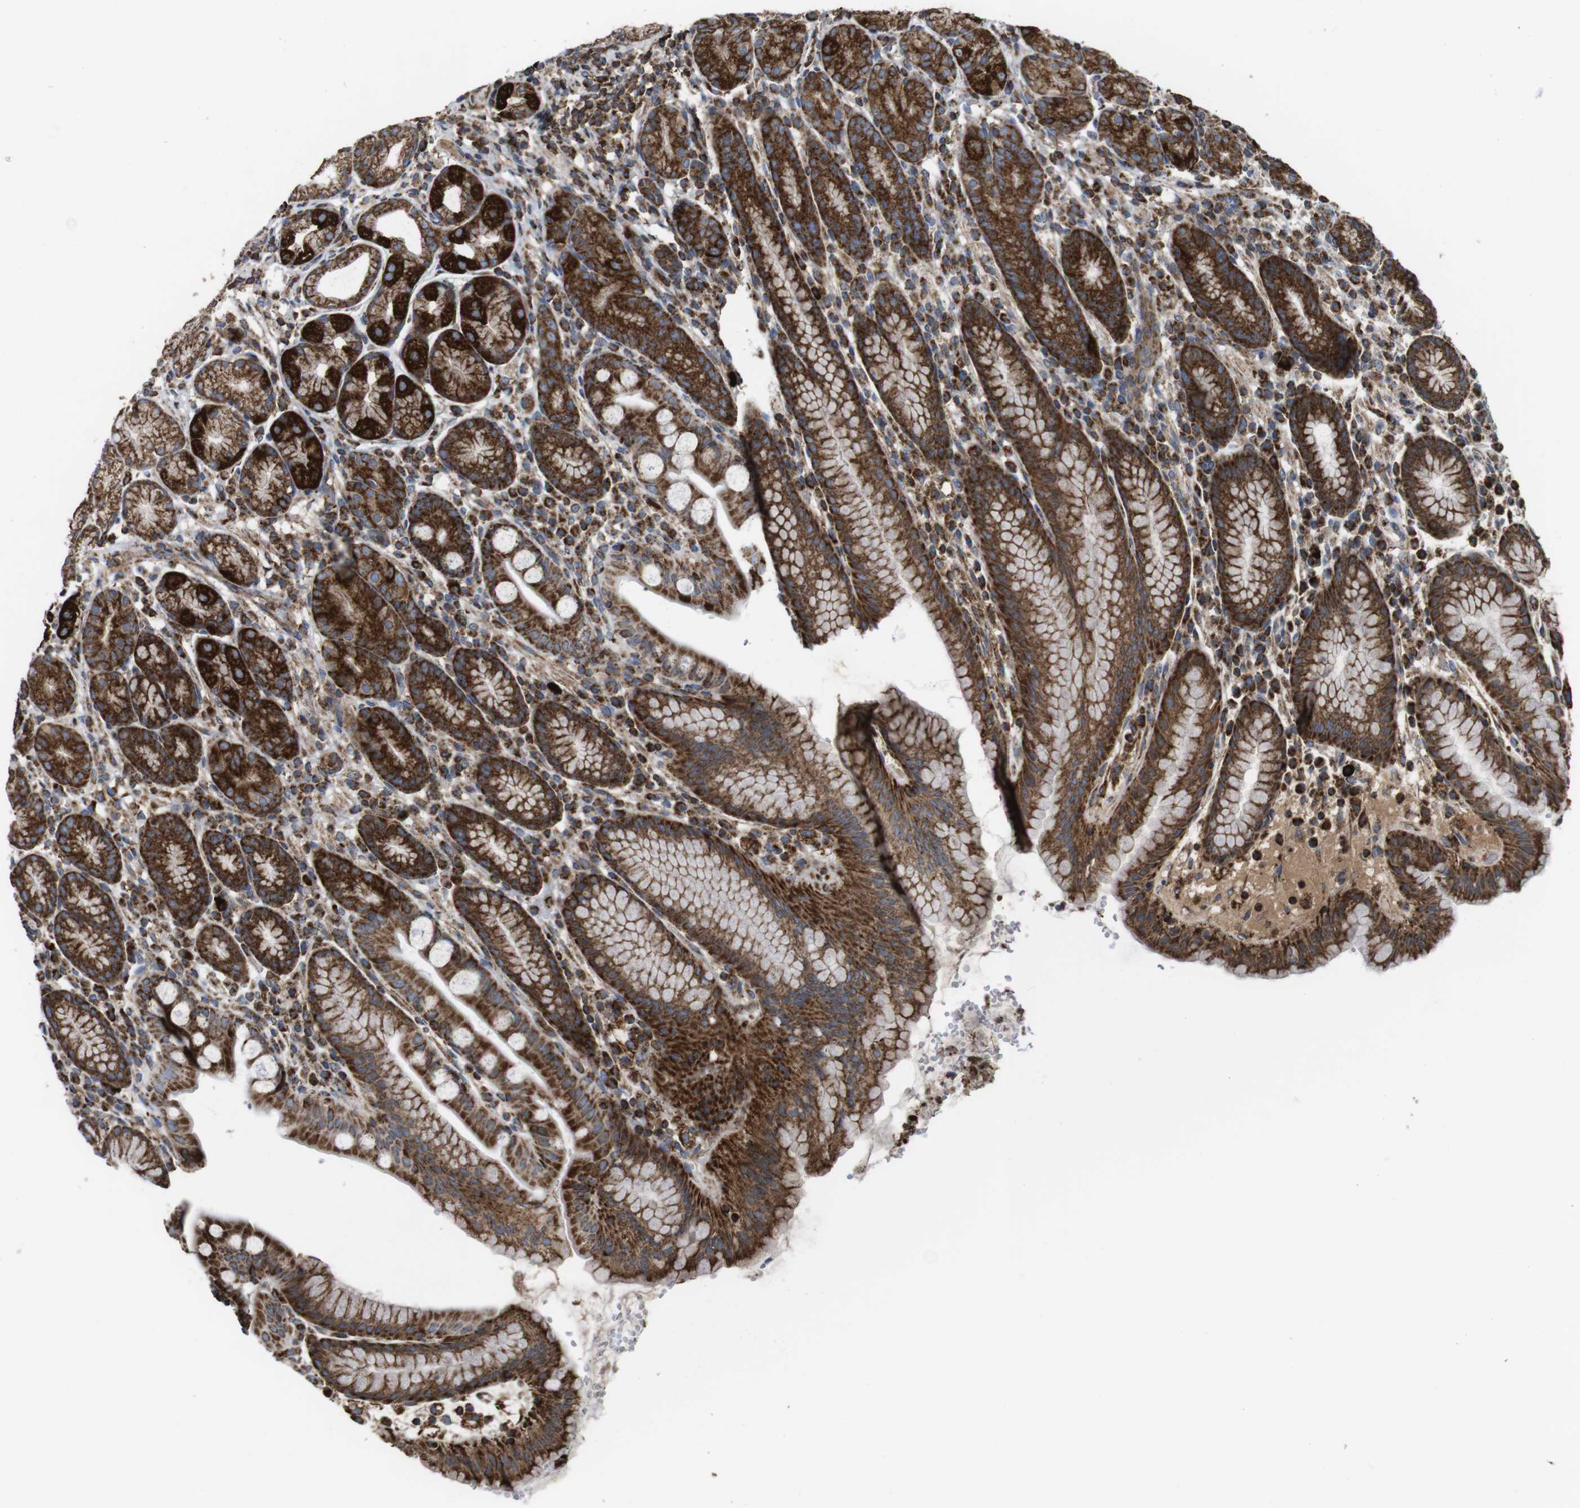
{"staining": {"intensity": "strong", "quantity": "25%-75%", "location": "cytoplasmic/membranous"}, "tissue": "stomach", "cell_type": "Glandular cells", "image_type": "normal", "snomed": [{"axis": "morphology", "description": "Normal tissue, NOS"}, {"axis": "topography", "description": "Stomach, lower"}], "caption": "Immunohistochemistry photomicrograph of unremarkable stomach: human stomach stained using IHC demonstrates high levels of strong protein expression localized specifically in the cytoplasmic/membranous of glandular cells, appearing as a cytoplasmic/membranous brown color.", "gene": "HK1", "patient": {"sex": "male", "age": 52}}